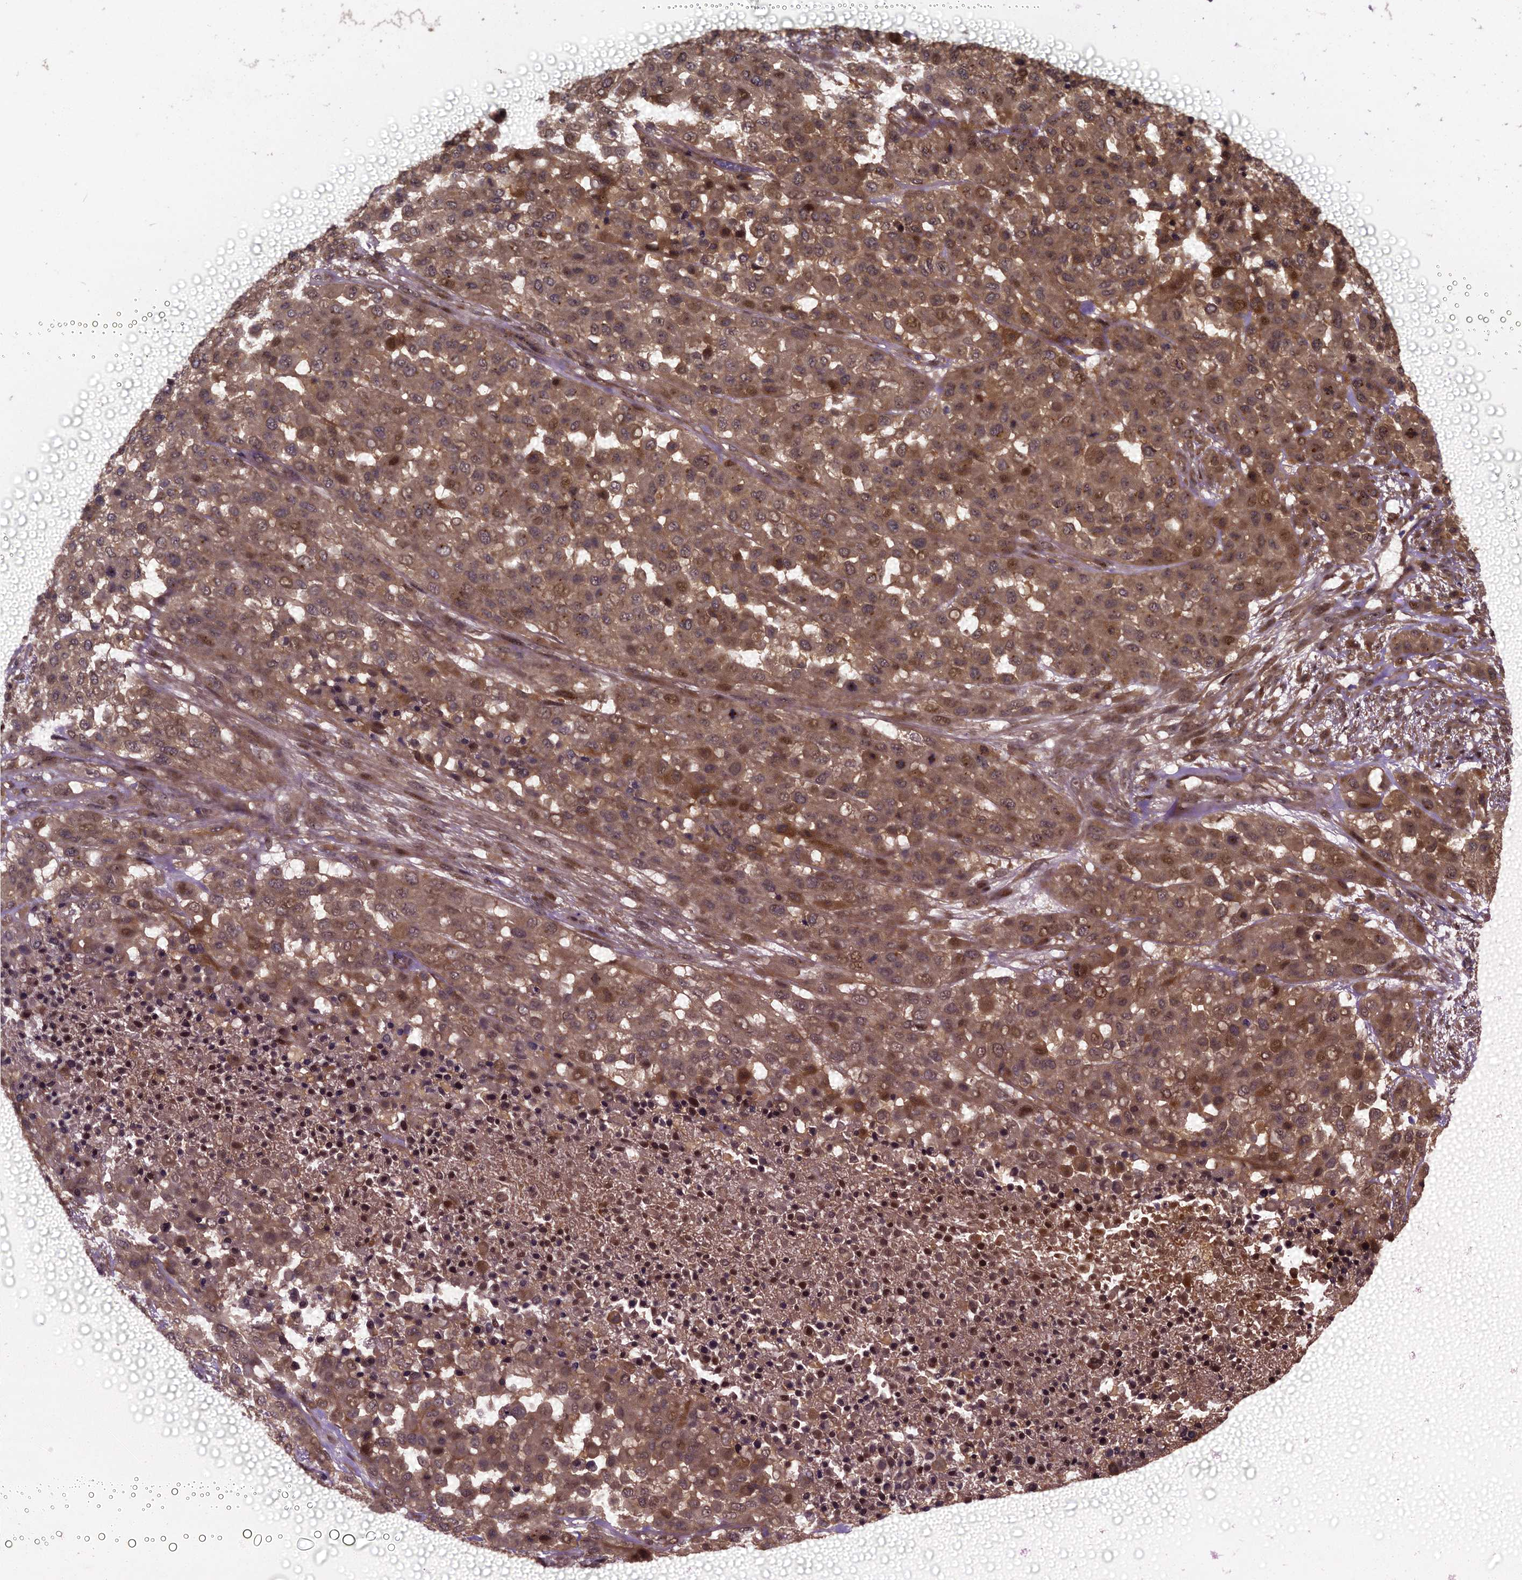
{"staining": {"intensity": "moderate", "quantity": ">75%", "location": "cytoplasmic/membranous,nuclear"}, "tissue": "melanoma", "cell_type": "Tumor cells", "image_type": "cancer", "snomed": [{"axis": "morphology", "description": "Malignant melanoma, Metastatic site"}, {"axis": "topography", "description": "Skin"}], "caption": "A high-resolution photomicrograph shows immunohistochemistry staining of malignant melanoma (metastatic site), which displays moderate cytoplasmic/membranous and nuclear expression in about >75% of tumor cells.", "gene": "KXD1", "patient": {"sex": "female", "age": 81}}